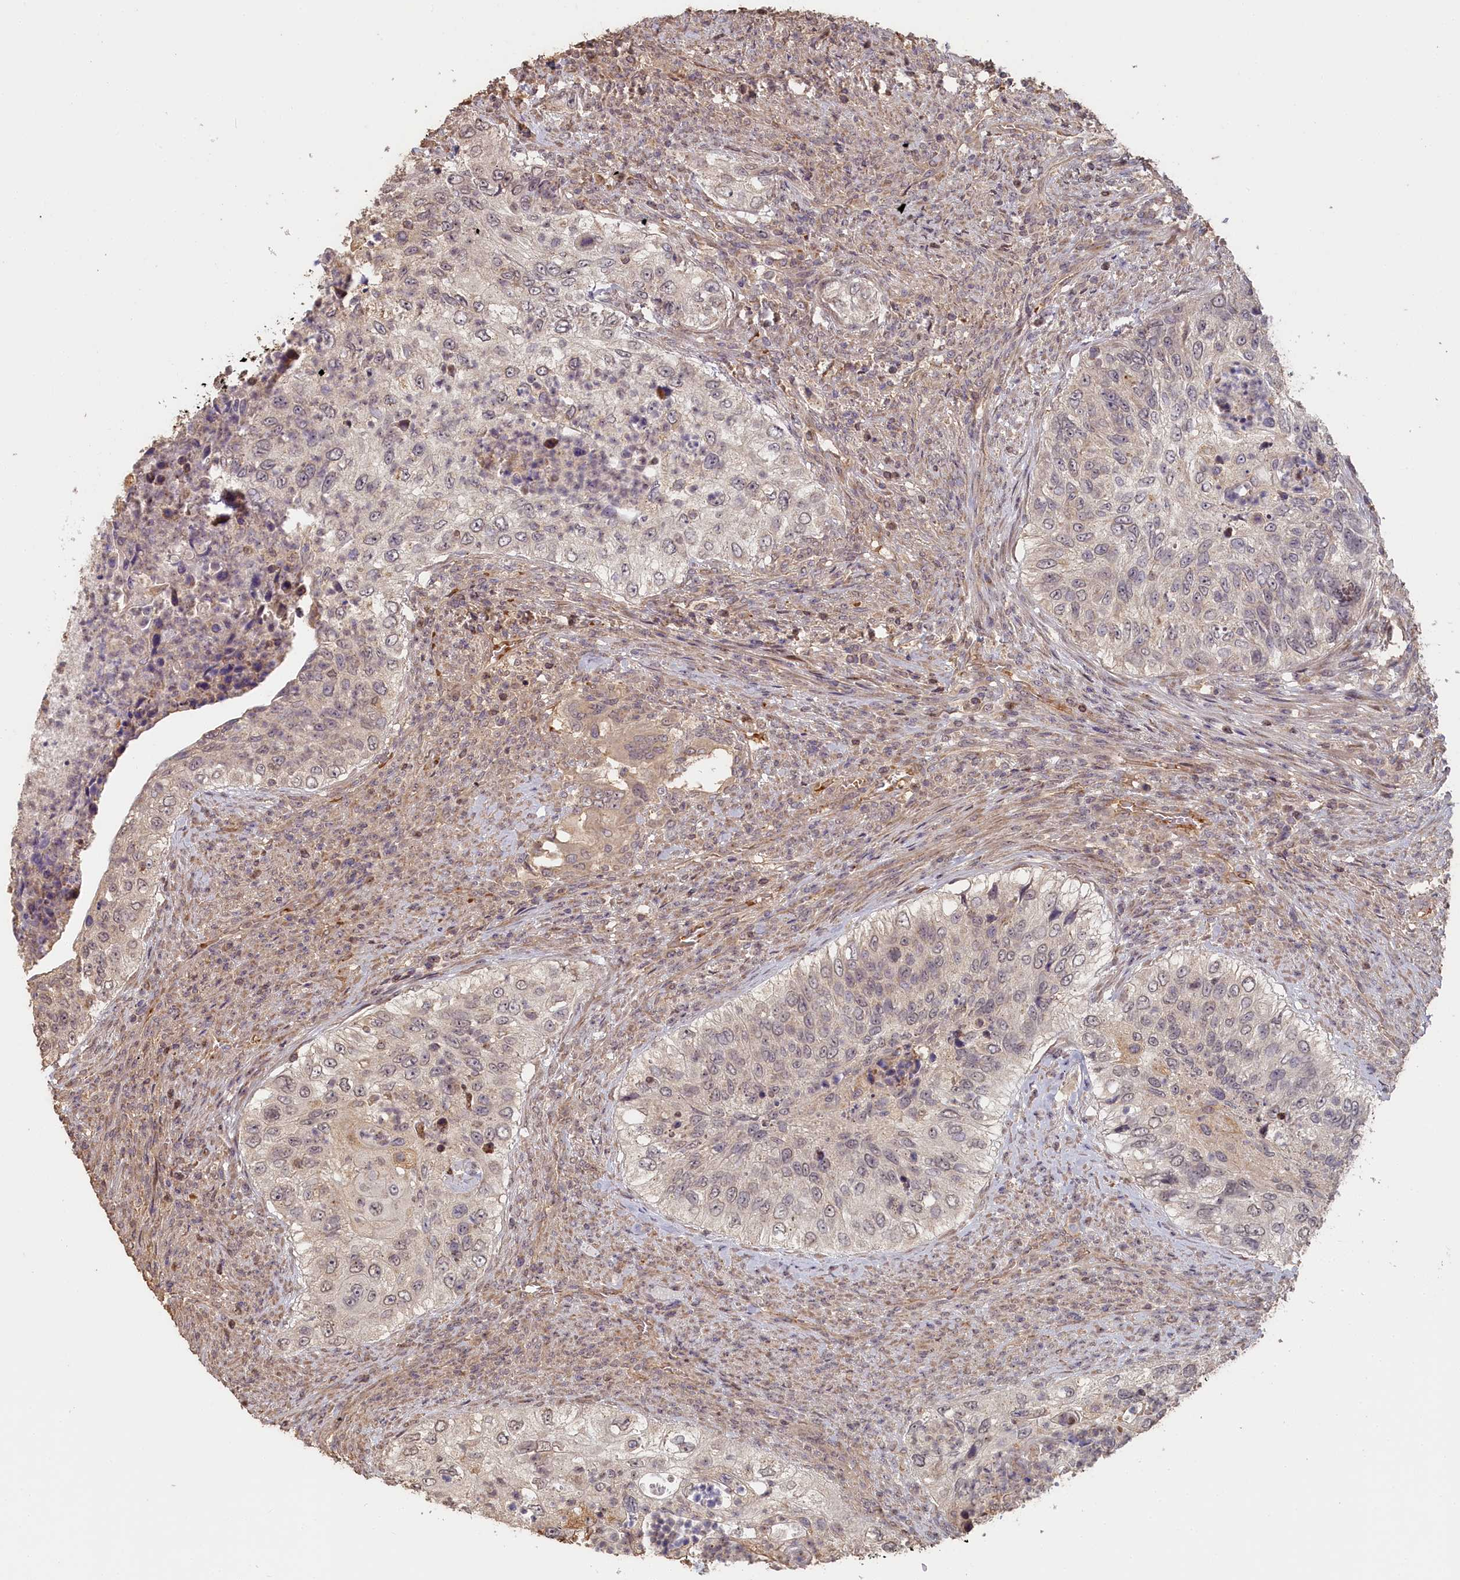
{"staining": {"intensity": "negative", "quantity": "none", "location": "none"}, "tissue": "urothelial cancer", "cell_type": "Tumor cells", "image_type": "cancer", "snomed": [{"axis": "morphology", "description": "Urothelial carcinoma, High grade"}, {"axis": "topography", "description": "Urinary bladder"}], "caption": "DAB immunohistochemical staining of human urothelial cancer displays no significant staining in tumor cells.", "gene": "STX16", "patient": {"sex": "female", "age": 60}}